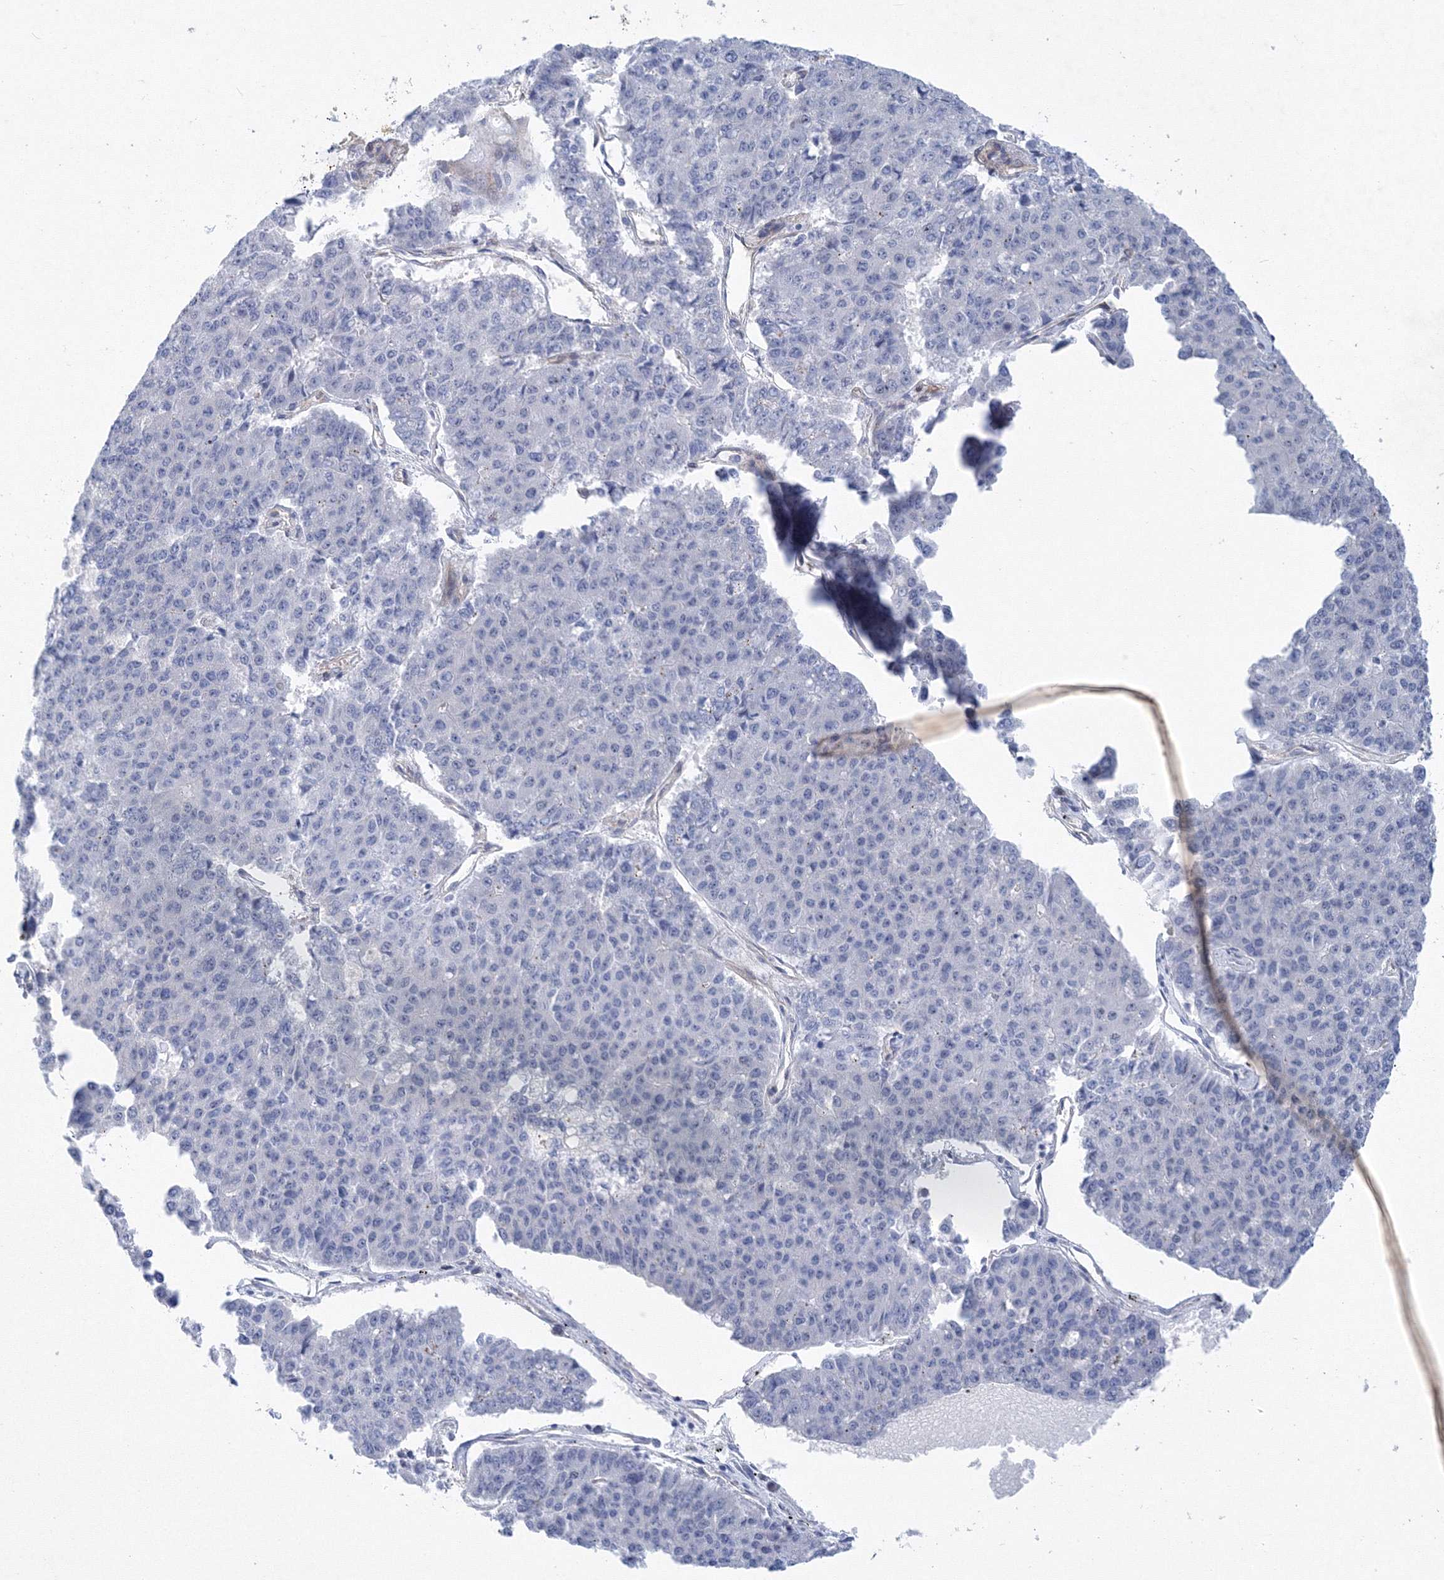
{"staining": {"intensity": "negative", "quantity": "none", "location": "none"}, "tissue": "pancreatic cancer", "cell_type": "Tumor cells", "image_type": "cancer", "snomed": [{"axis": "morphology", "description": "Adenocarcinoma, NOS"}, {"axis": "topography", "description": "Pancreas"}], "caption": "Pancreatic cancer was stained to show a protein in brown. There is no significant expression in tumor cells. (Brightfield microscopy of DAB (3,3'-diaminobenzidine) IHC at high magnification).", "gene": "TANC1", "patient": {"sex": "male", "age": 50}}